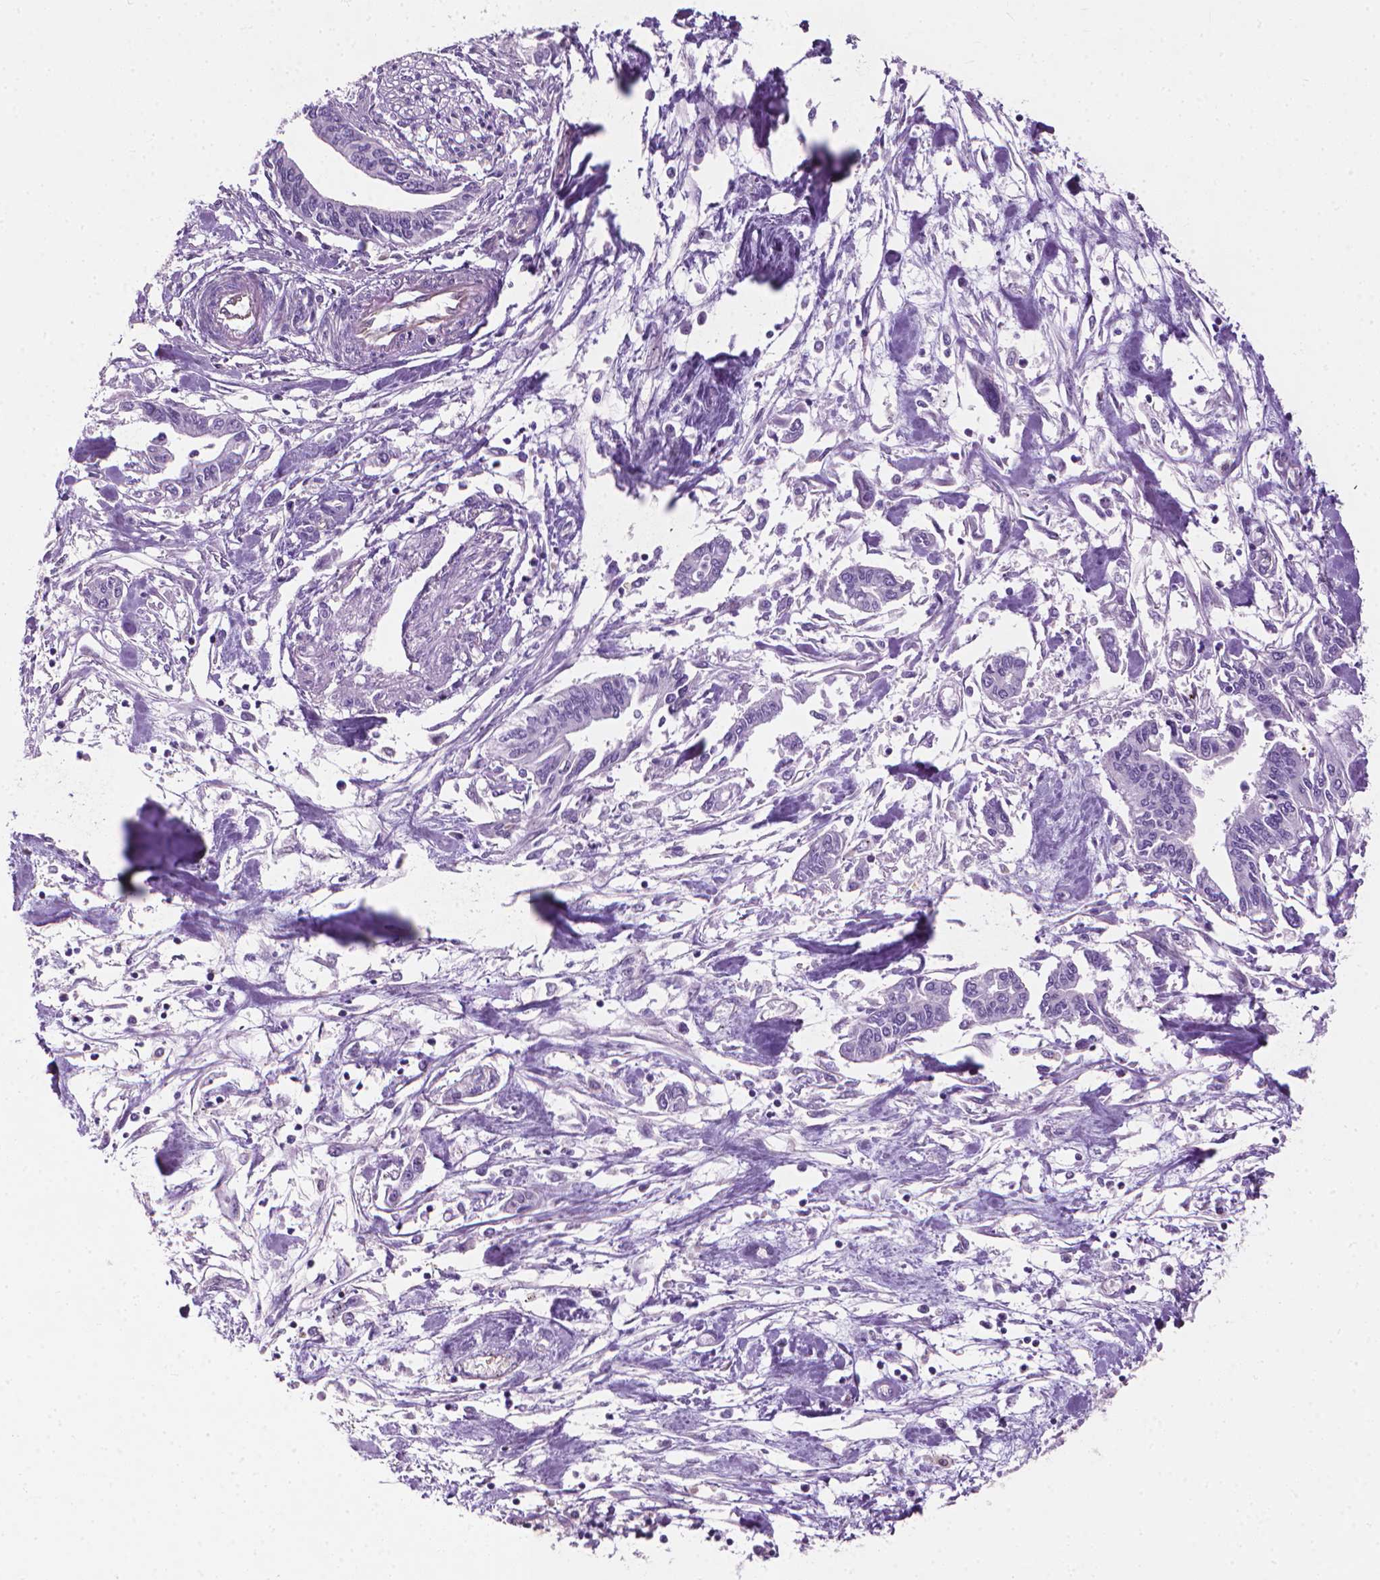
{"staining": {"intensity": "negative", "quantity": "none", "location": "none"}, "tissue": "pancreatic cancer", "cell_type": "Tumor cells", "image_type": "cancer", "snomed": [{"axis": "morphology", "description": "Adenocarcinoma, NOS"}, {"axis": "topography", "description": "Pancreas"}], "caption": "An IHC photomicrograph of pancreatic cancer is shown. There is no staining in tumor cells of pancreatic cancer. (Stains: DAB (3,3'-diaminobenzidine) immunohistochemistry (IHC) with hematoxylin counter stain, Microscopy: brightfield microscopy at high magnification).", "gene": "KRT73", "patient": {"sex": "male", "age": 60}}